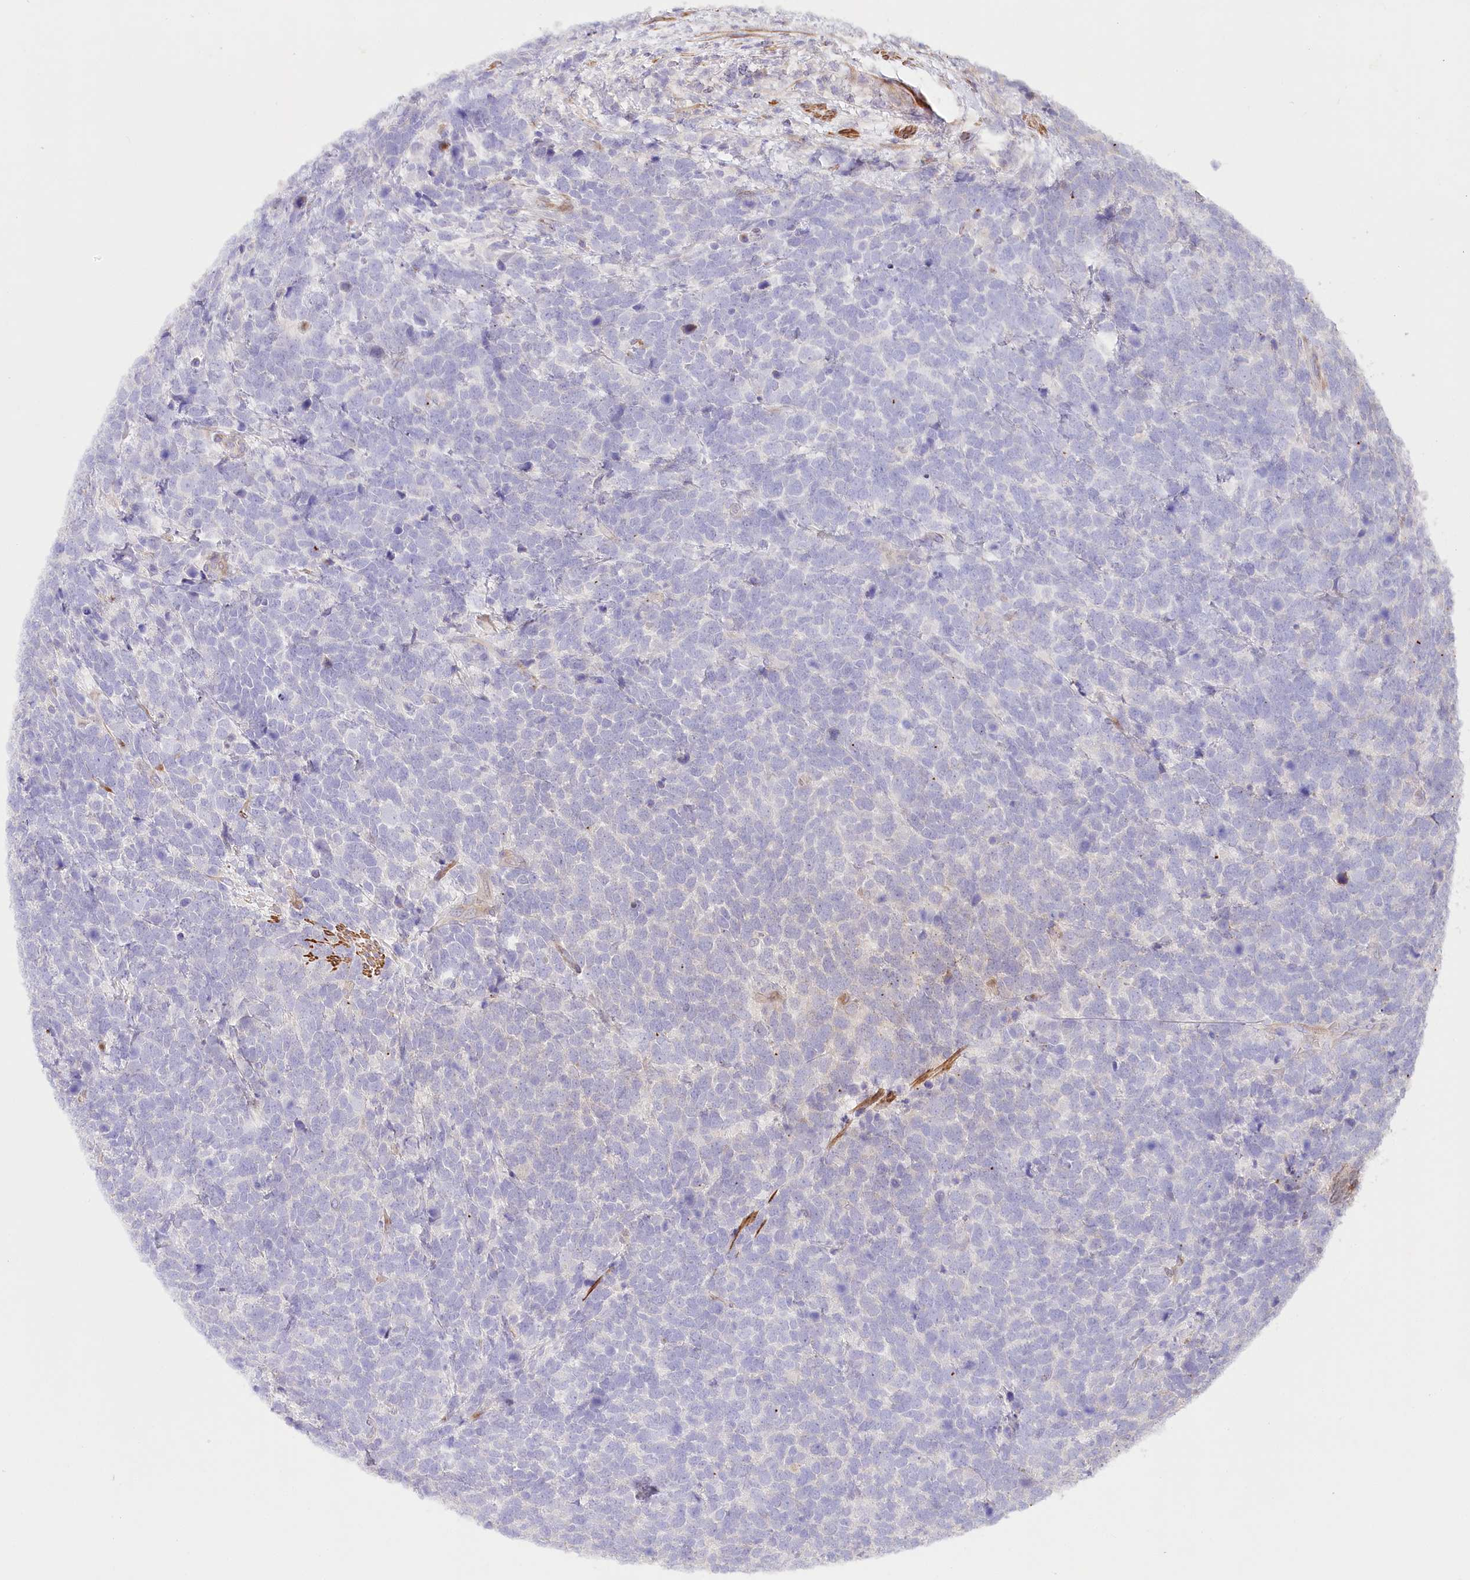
{"staining": {"intensity": "negative", "quantity": "none", "location": "none"}, "tissue": "urothelial cancer", "cell_type": "Tumor cells", "image_type": "cancer", "snomed": [{"axis": "morphology", "description": "Urothelial carcinoma, High grade"}, {"axis": "topography", "description": "Urinary bladder"}], "caption": "This histopathology image is of urothelial cancer stained with immunohistochemistry (IHC) to label a protein in brown with the nuclei are counter-stained blue. There is no positivity in tumor cells. Brightfield microscopy of immunohistochemistry (IHC) stained with DAB (3,3'-diaminobenzidine) (brown) and hematoxylin (blue), captured at high magnification.", "gene": "ABRAXAS2", "patient": {"sex": "female", "age": 82}}